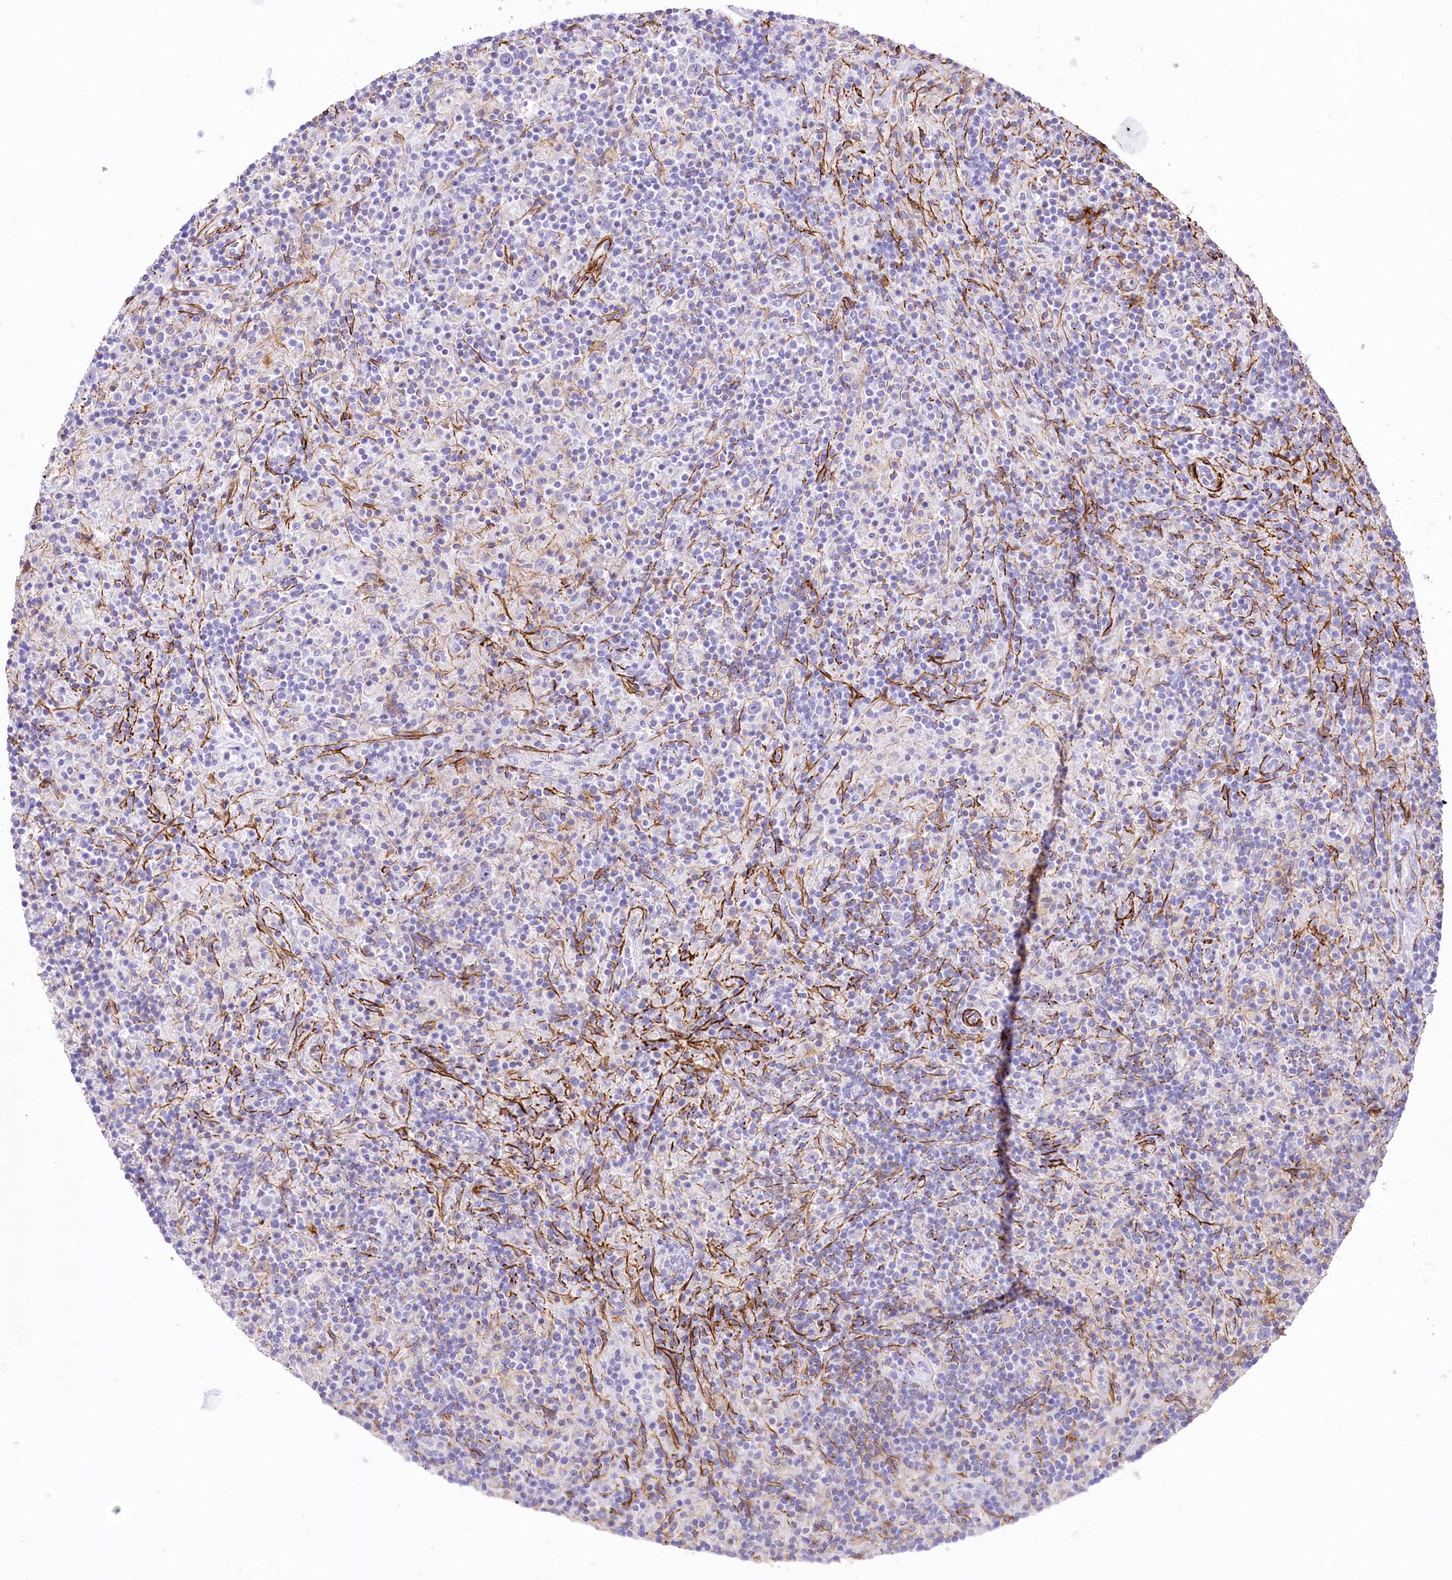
{"staining": {"intensity": "negative", "quantity": "none", "location": "none"}, "tissue": "lymphoma", "cell_type": "Tumor cells", "image_type": "cancer", "snomed": [{"axis": "morphology", "description": "Hodgkin's disease, NOS"}, {"axis": "topography", "description": "Lymph node"}], "caption": "Lymphoma was stained to show a protein in brown. There is no significant expression in tumor cells.", "gene": "SYNPO2", "patient": {"sex": "male", "age": 70}}